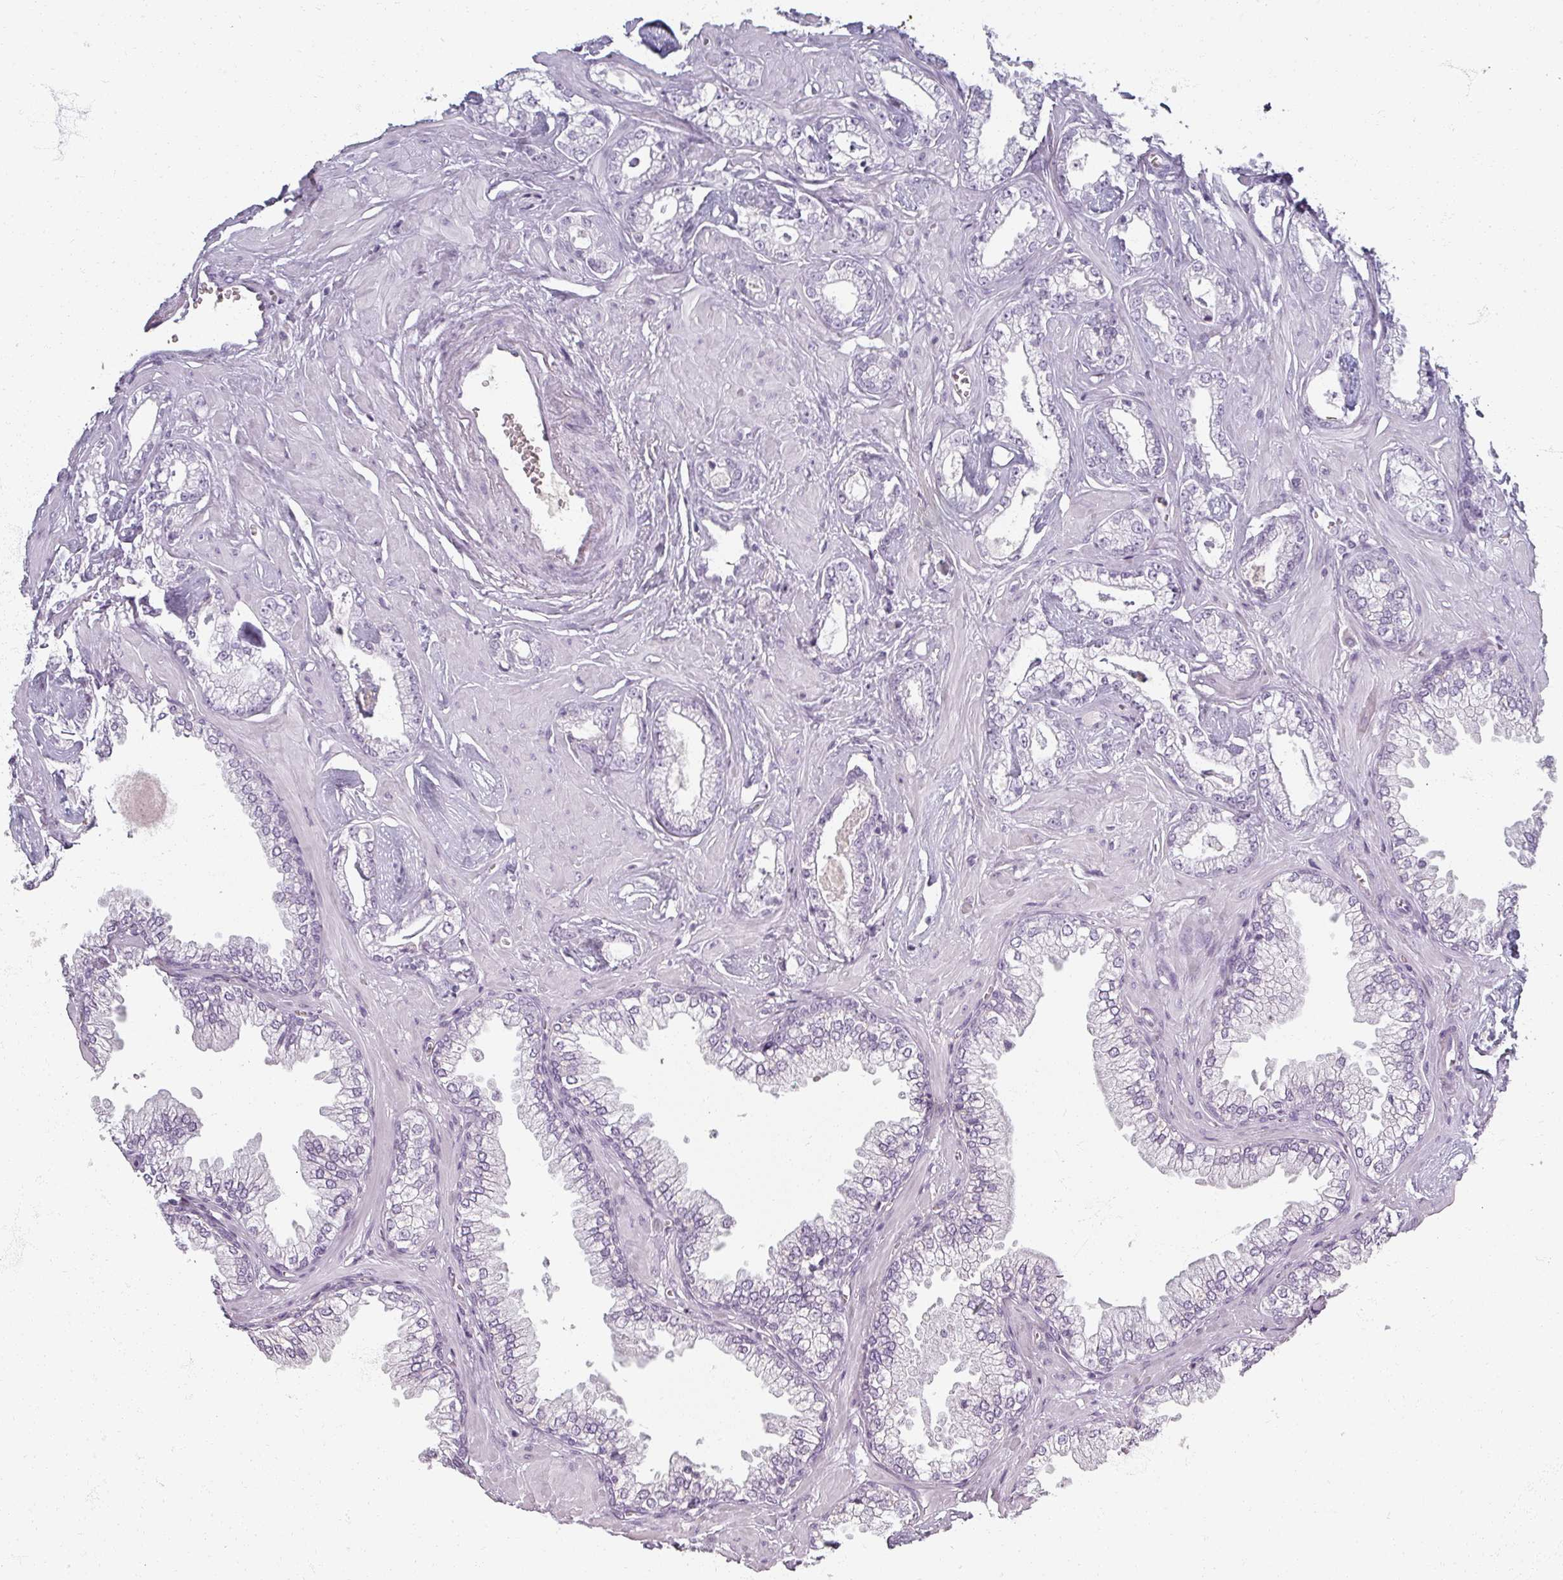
{"staining": {"intensity": "negative", "quantity": "none", "location": "none"}, "tissue": "prostate cancer", "cell_type": "Tumor cells", "image_type": "cancer", "snomed": [{"axis": "morphology", "description": "Adenocarcinoma, Low grade"}, {"axis": "topography", "description": "Prostate"}], "caption": "The immunohistochemistry histopathology image has no significant positivity in tumor cells of prostate adenocarcinoma (low-grade) tissue.", "gene": "REG3G", "patient": {"sex": "male", "age": 60}}